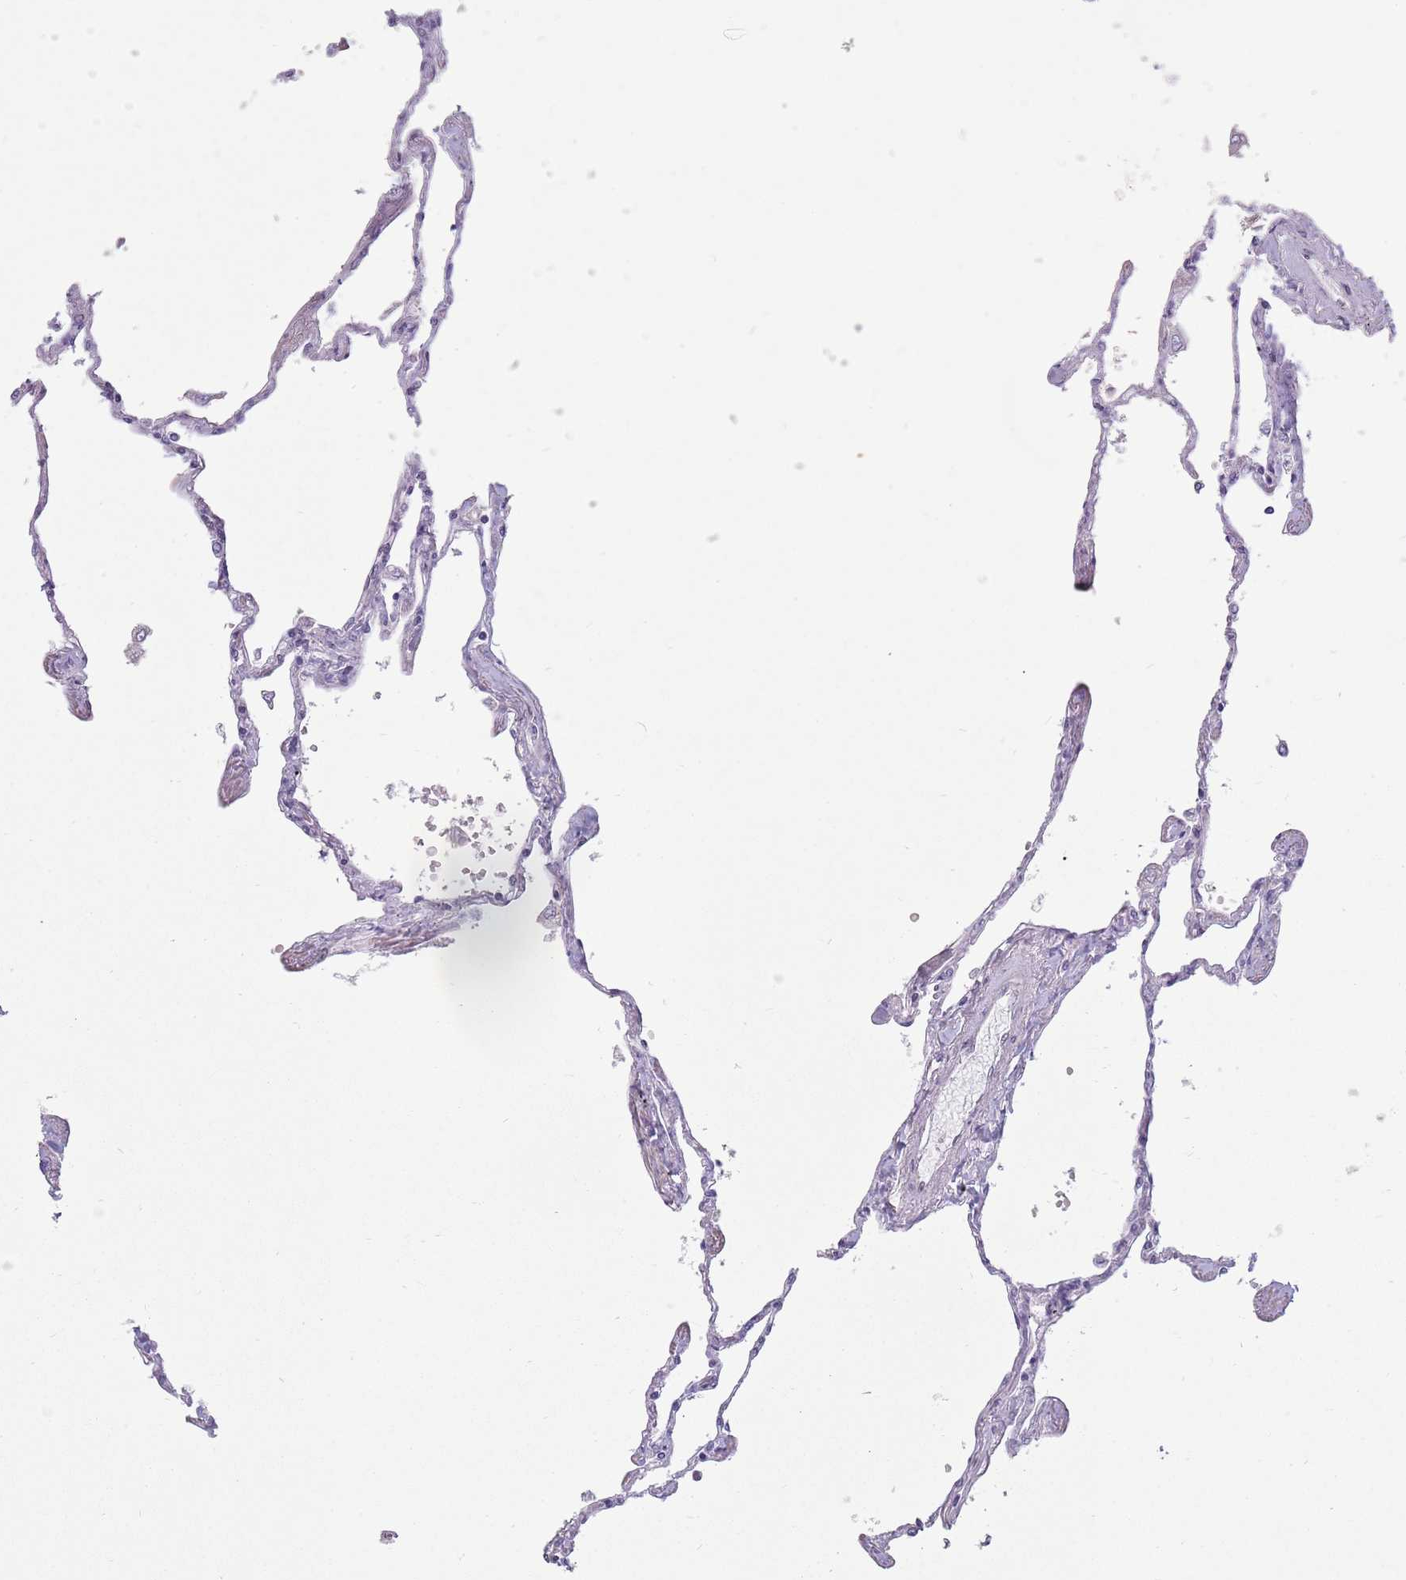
{"staining": {"intensity": "moderate", "quantity": "25%-75%", "location": "nuclear"}, "tissue": "lung", "cell_type": "Alveolar cells", "image_type": "normal", "snomed": [{"axis": "morphology", "description": "Normal tissue, NOS"}, {"axis": "topography", "description": "Lung"}], "caption": "Protein staining demonstrates moderate nuclear positivity in approximately 25%-75% of alveolar cells in benign lung. The staining was performed using DAB (3,3'-diaminobenzidine), with brown indicating positive protein expression. Nuclei are stained blue with hematoxylin.", "gene": "ZNF574", "patient": {"sex": "female", "age": 67}}